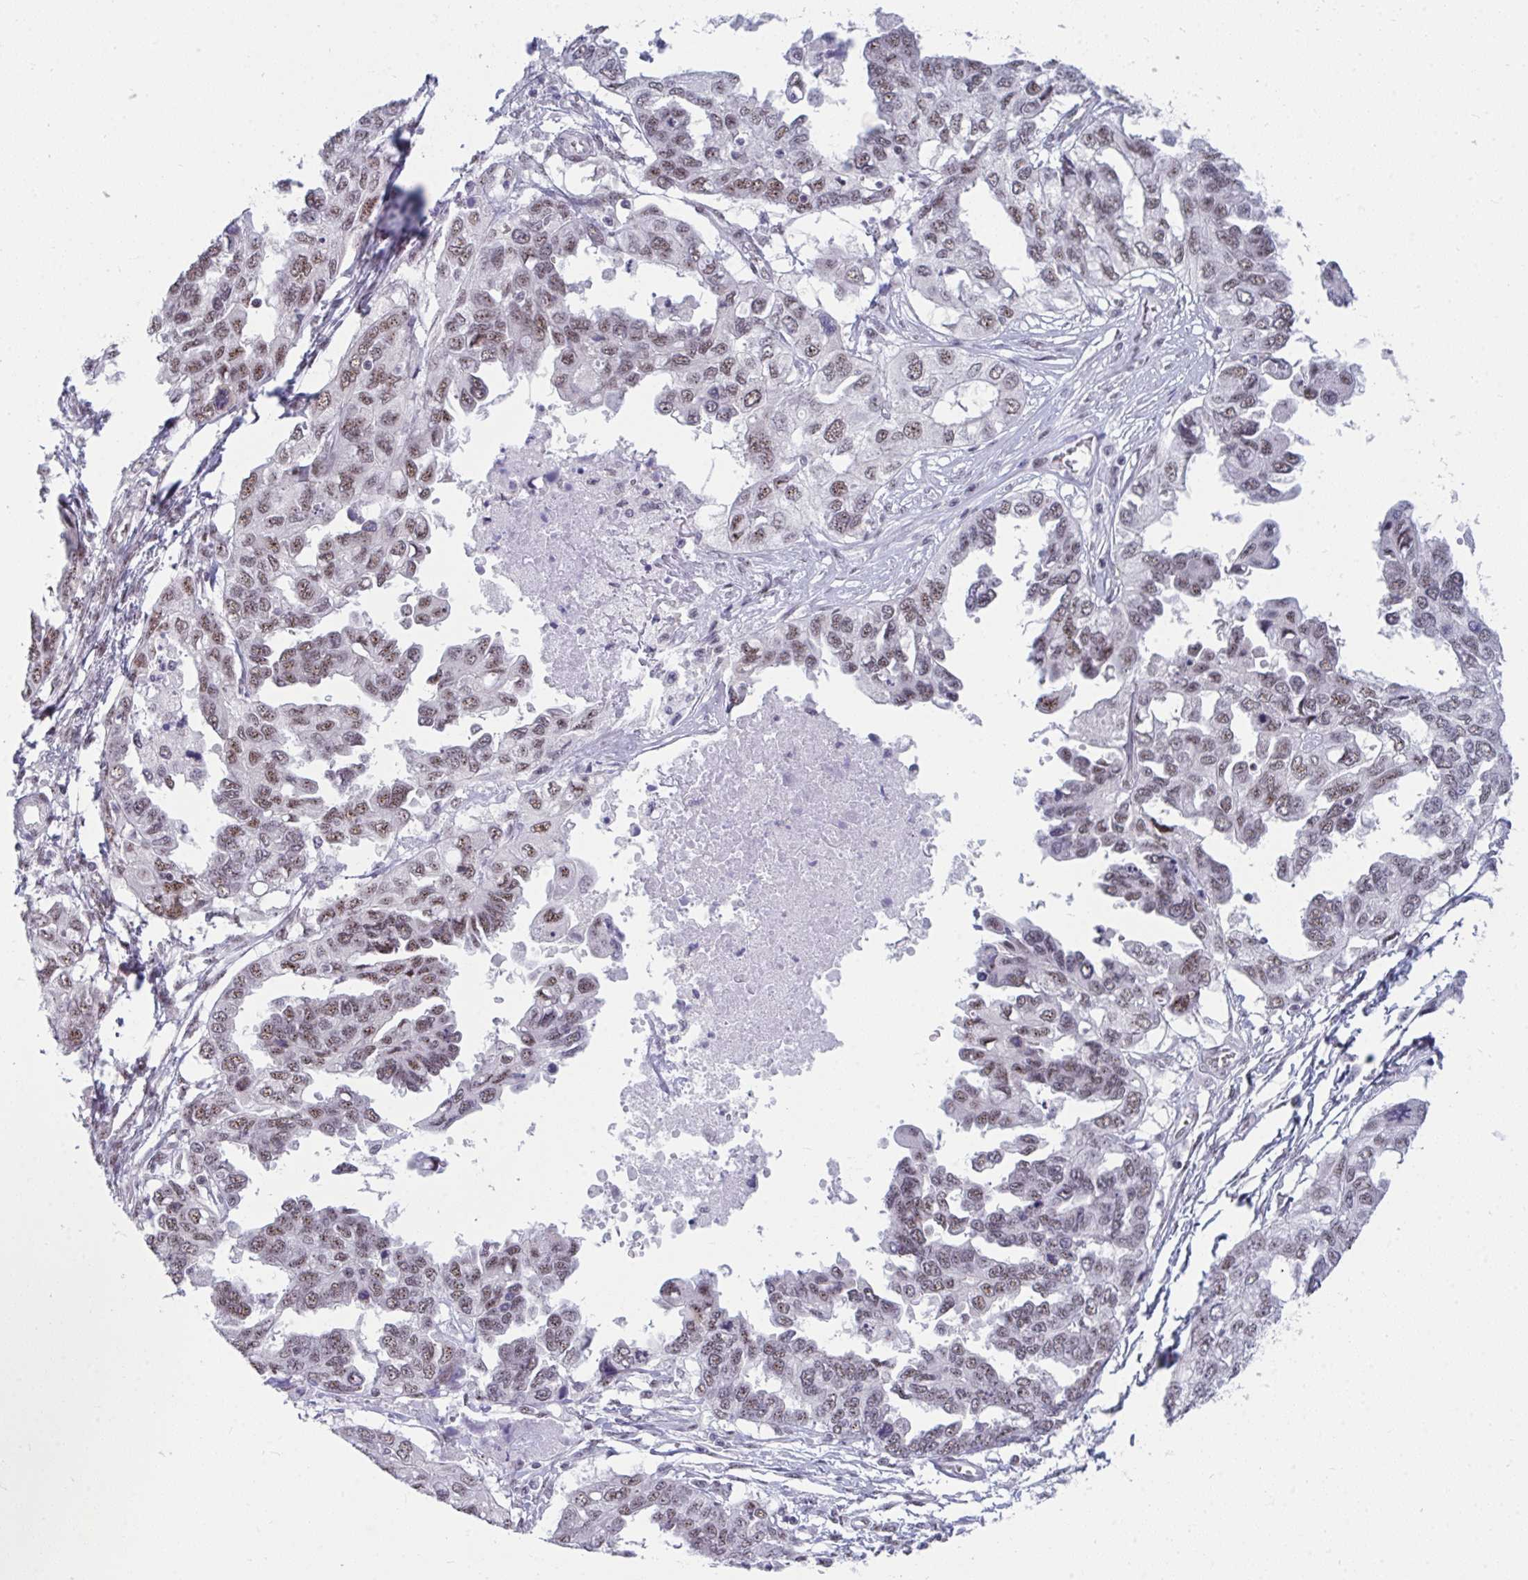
{"staining": {"intensity": "moderate", "quantity": ">75%", "location": "nuclear"}, "tissue": "ovarian cancer", "cell_type": "Tumor cells", "image_type": "cancer", "snomed": [{"axis": "morphology", "description": "Cystadenocarcinoma, serous, NOS"}, {"axis": "topography", "description": "Ovary"}], "caption": "Immunohistochemical staining of human serous cystadenocarcinoma (ovarian) demonstrates medium levels of moderate nuclear protein positivity in approximately >75% of tumor cells.", "gene": "PRR14", "patient": {"sex": "female", "age": 53}}